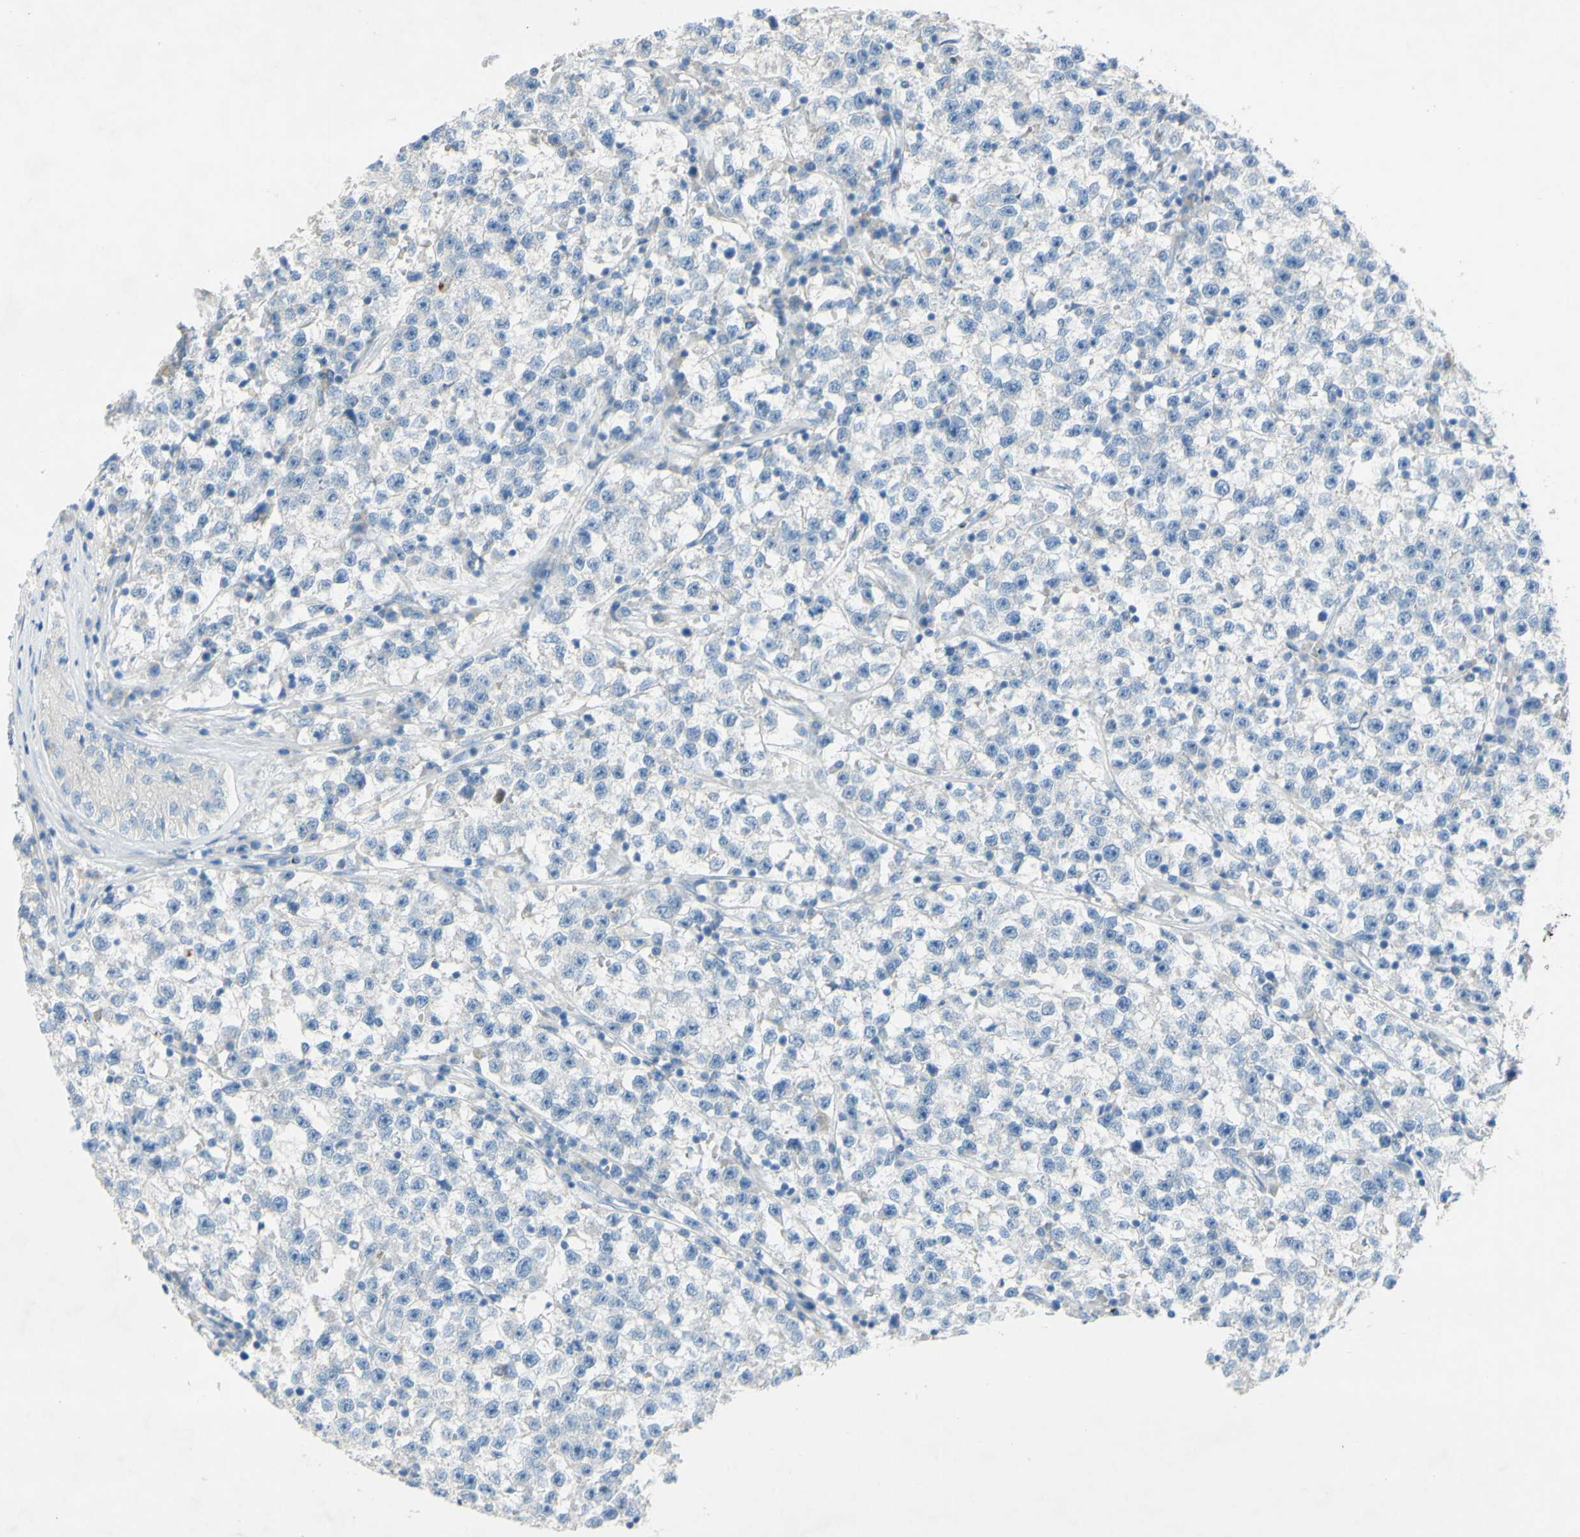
{"staining": {"intensity": "negative", "quantity": "none", "location": "none"}, "tissue": "testis cancer", "cell_type": "Tumor cells", "image_type": "cancer", "snomed": [{"axis": "morphology", "description": "Seminoma, NOS"}, {"axis": "topography", "description": "Testis"}], "caption": "Testis cancer (seminoma) stained for a protein using immunohistochemistry (IHC) reveals no staining tumor cells.", "gene": "ACADL", "patient": {"sex": "male", "age": 22}}